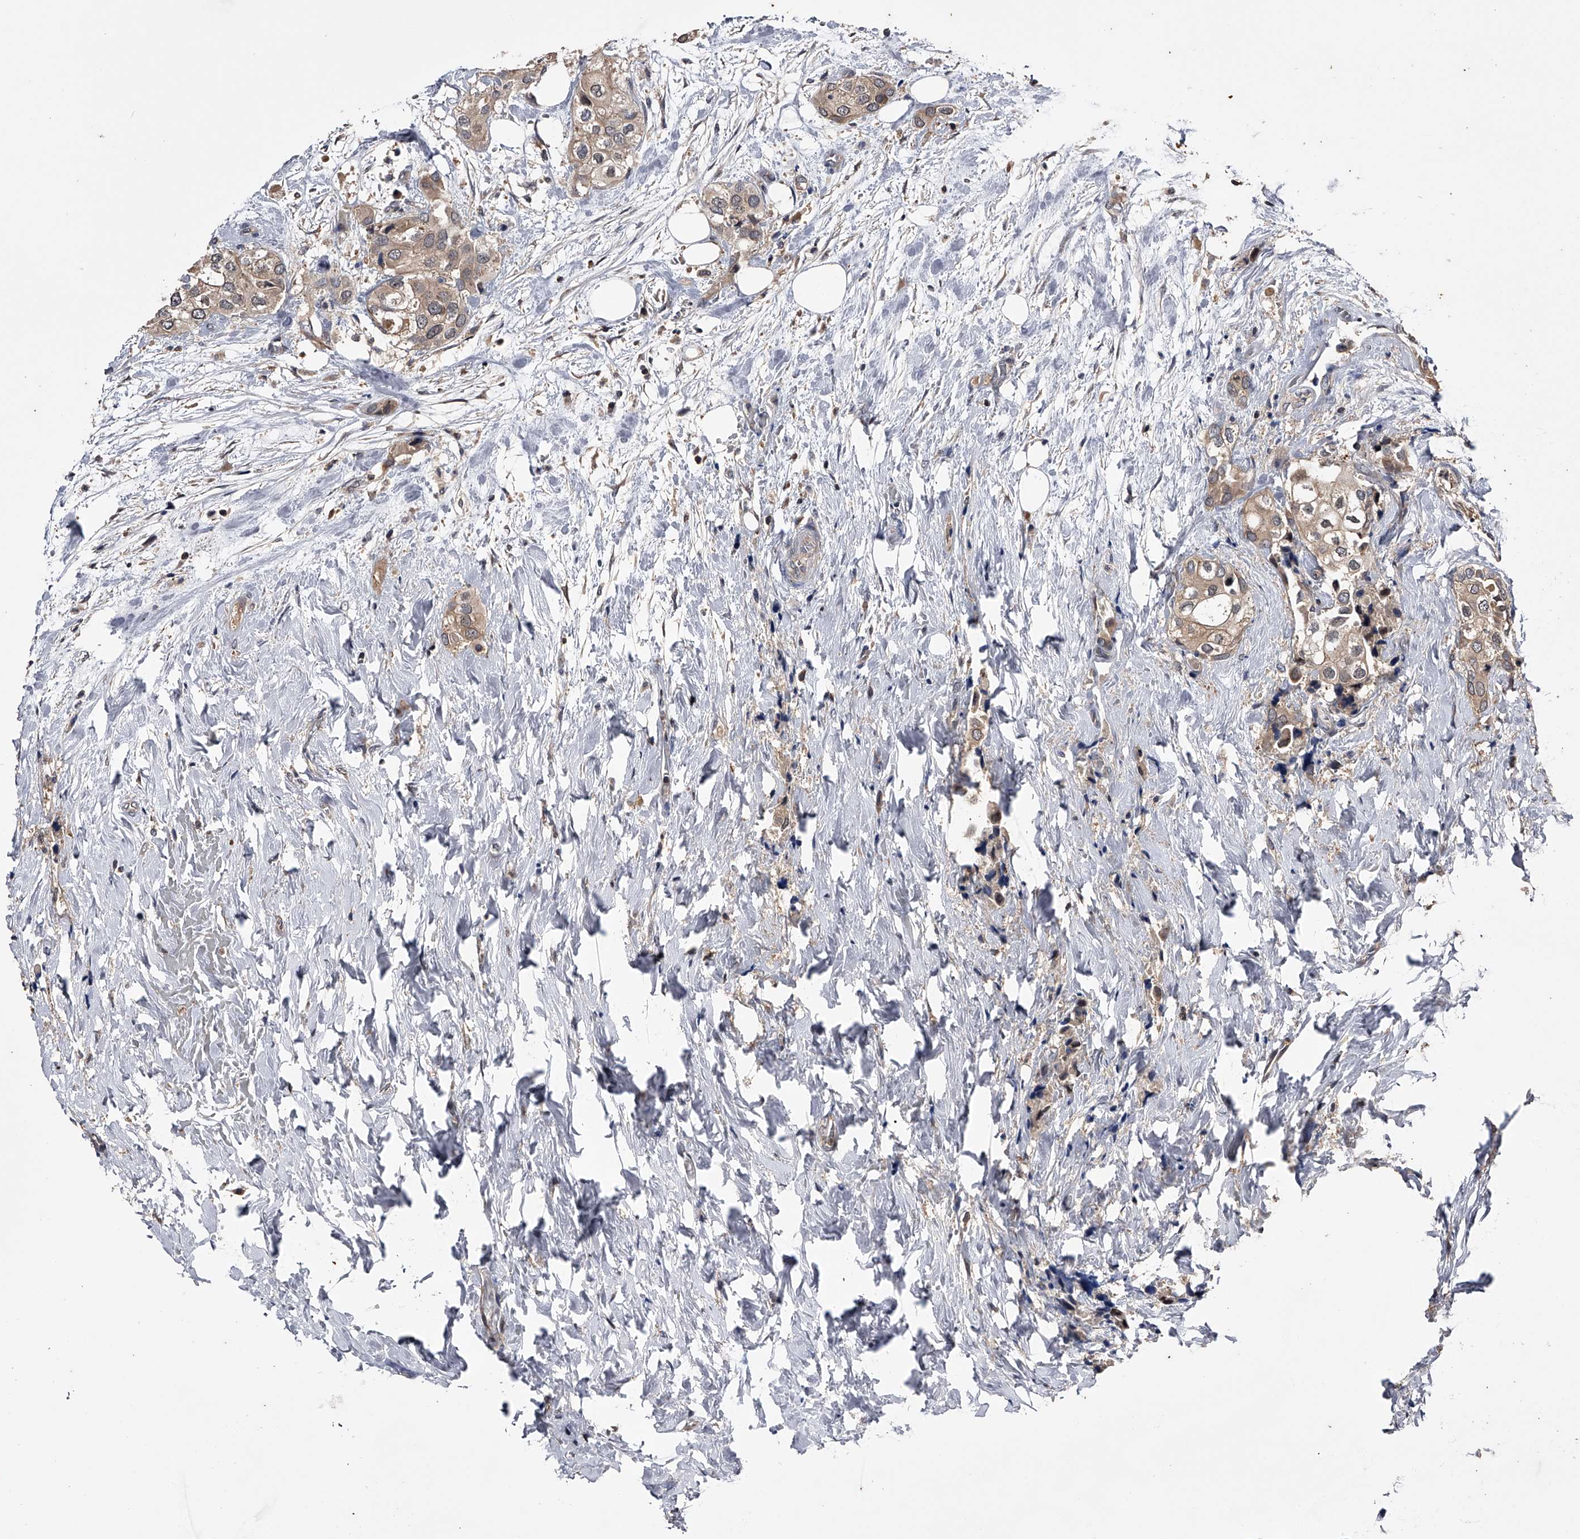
{"staining": {"intensity": "weak", "quantity": "25%-75%", "location": "cytoplasmic/membranous"}, "tissue": "urothelial cancer", "cell_type": "Tumor cells", "image_type": "cancer", "snomed": [{"axis": "morphology", "description": "Urothelial carcinoma, High grade"}, {"axis": "topography", "description": "Urinary bladder"}], "caption": "DAB (3,3'-diaminobenzidine) immunohistochemical staining of human urothelial cancer displays weak cytoplasmic/membranous protein expression in approximately 25%-75% of tumor cells.", "gene": "PAN3", "patient": {"sex": "male", "age": 64}}